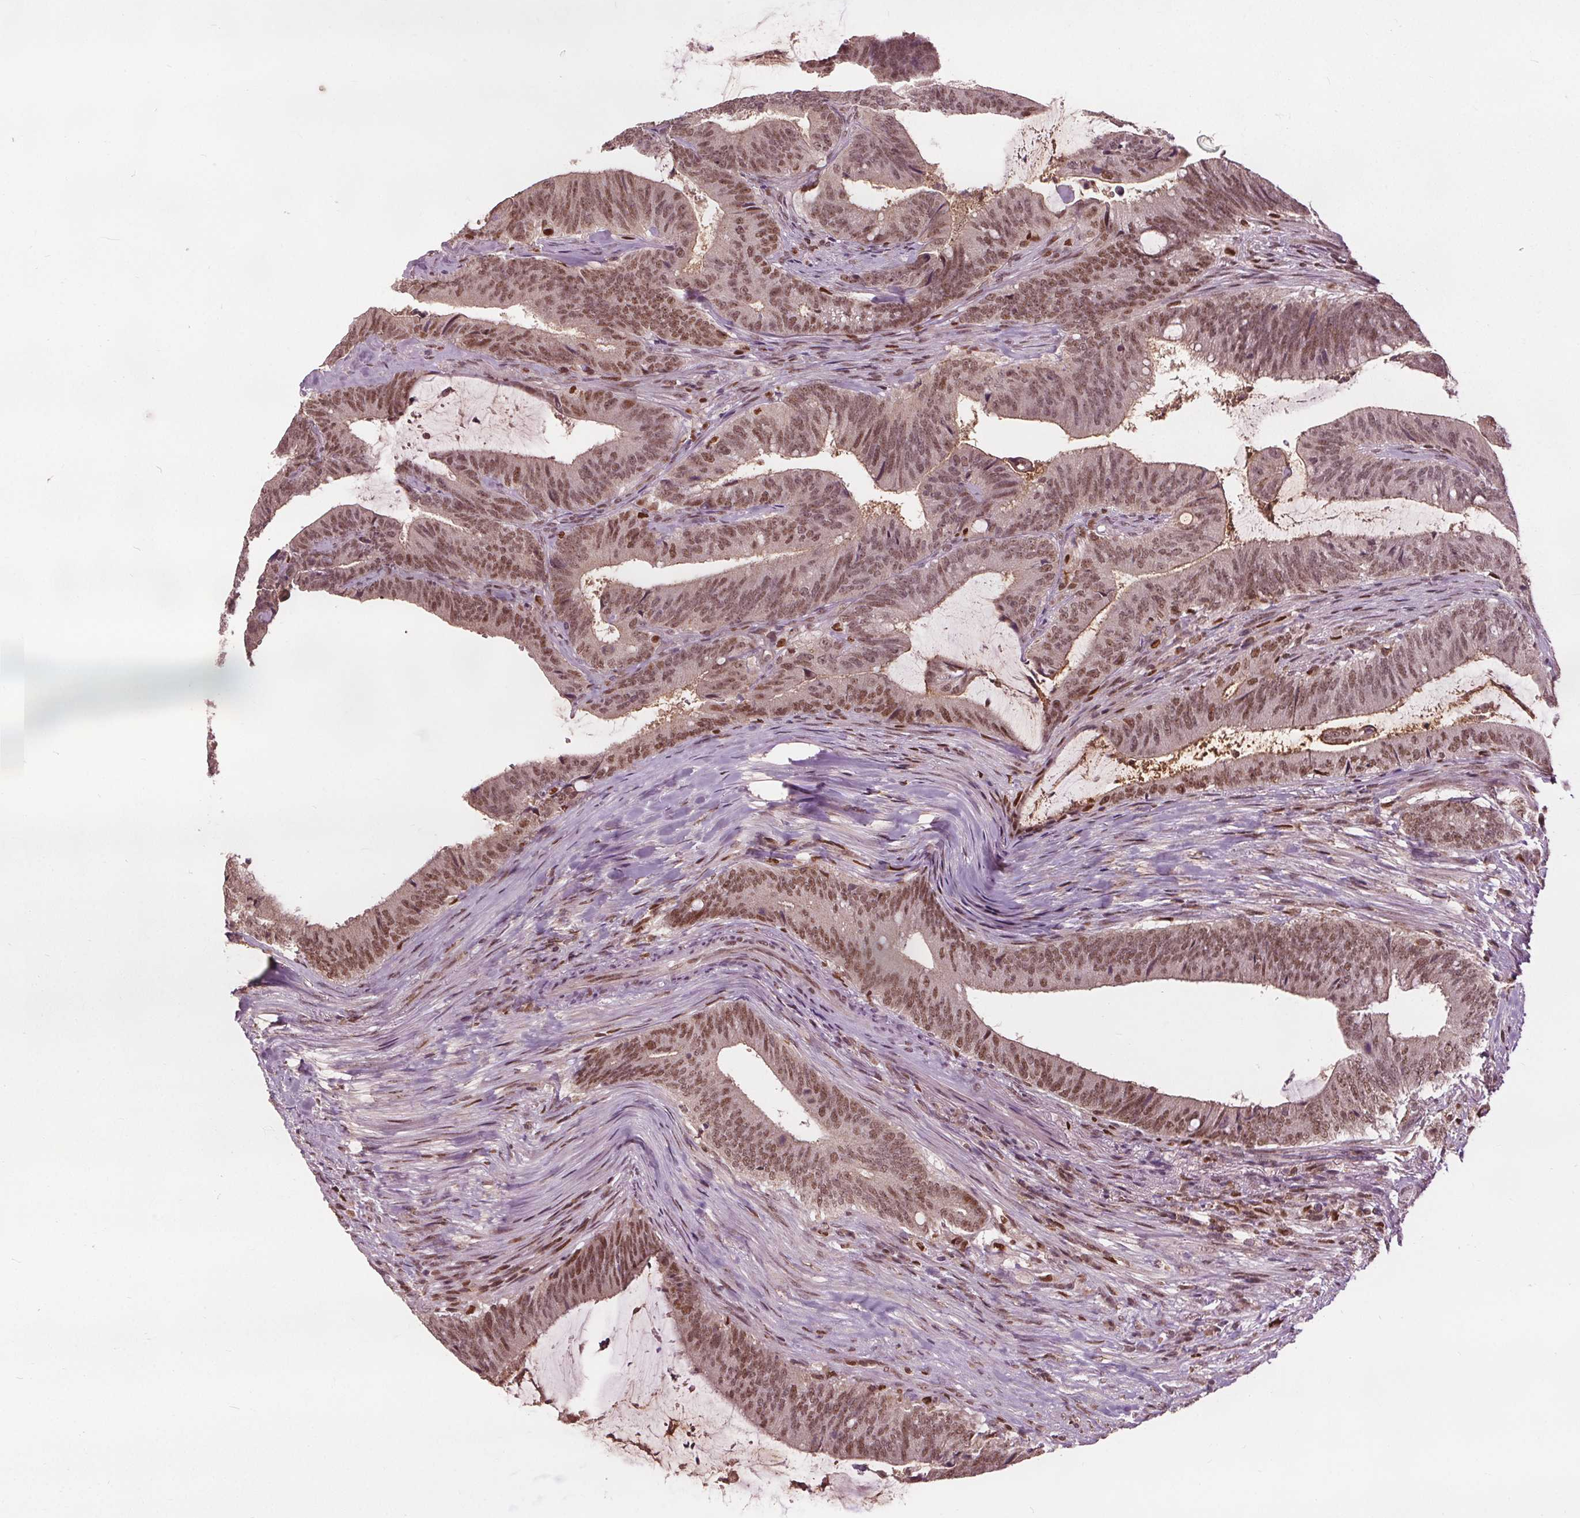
{"staining": {"intensity": "moderate", "quantity": ">75%", "location": "nuclear"}, "tissue": "colorectal cancer", "cell_type": "Tumor cells", "image_type": "cancer", "snomed": [{"axis": "morphology", "description": "Adenocarcinoma, NOS"}, {"axis": "topography", "description": "Colon"}], "caption": "Brown immunohistochemical staining in human colorectal cancer displays moderate nuclear expression in about >75% of tumor cells.", "gene": "DDX11", "patient": {"sex": "female", "age": 43}}